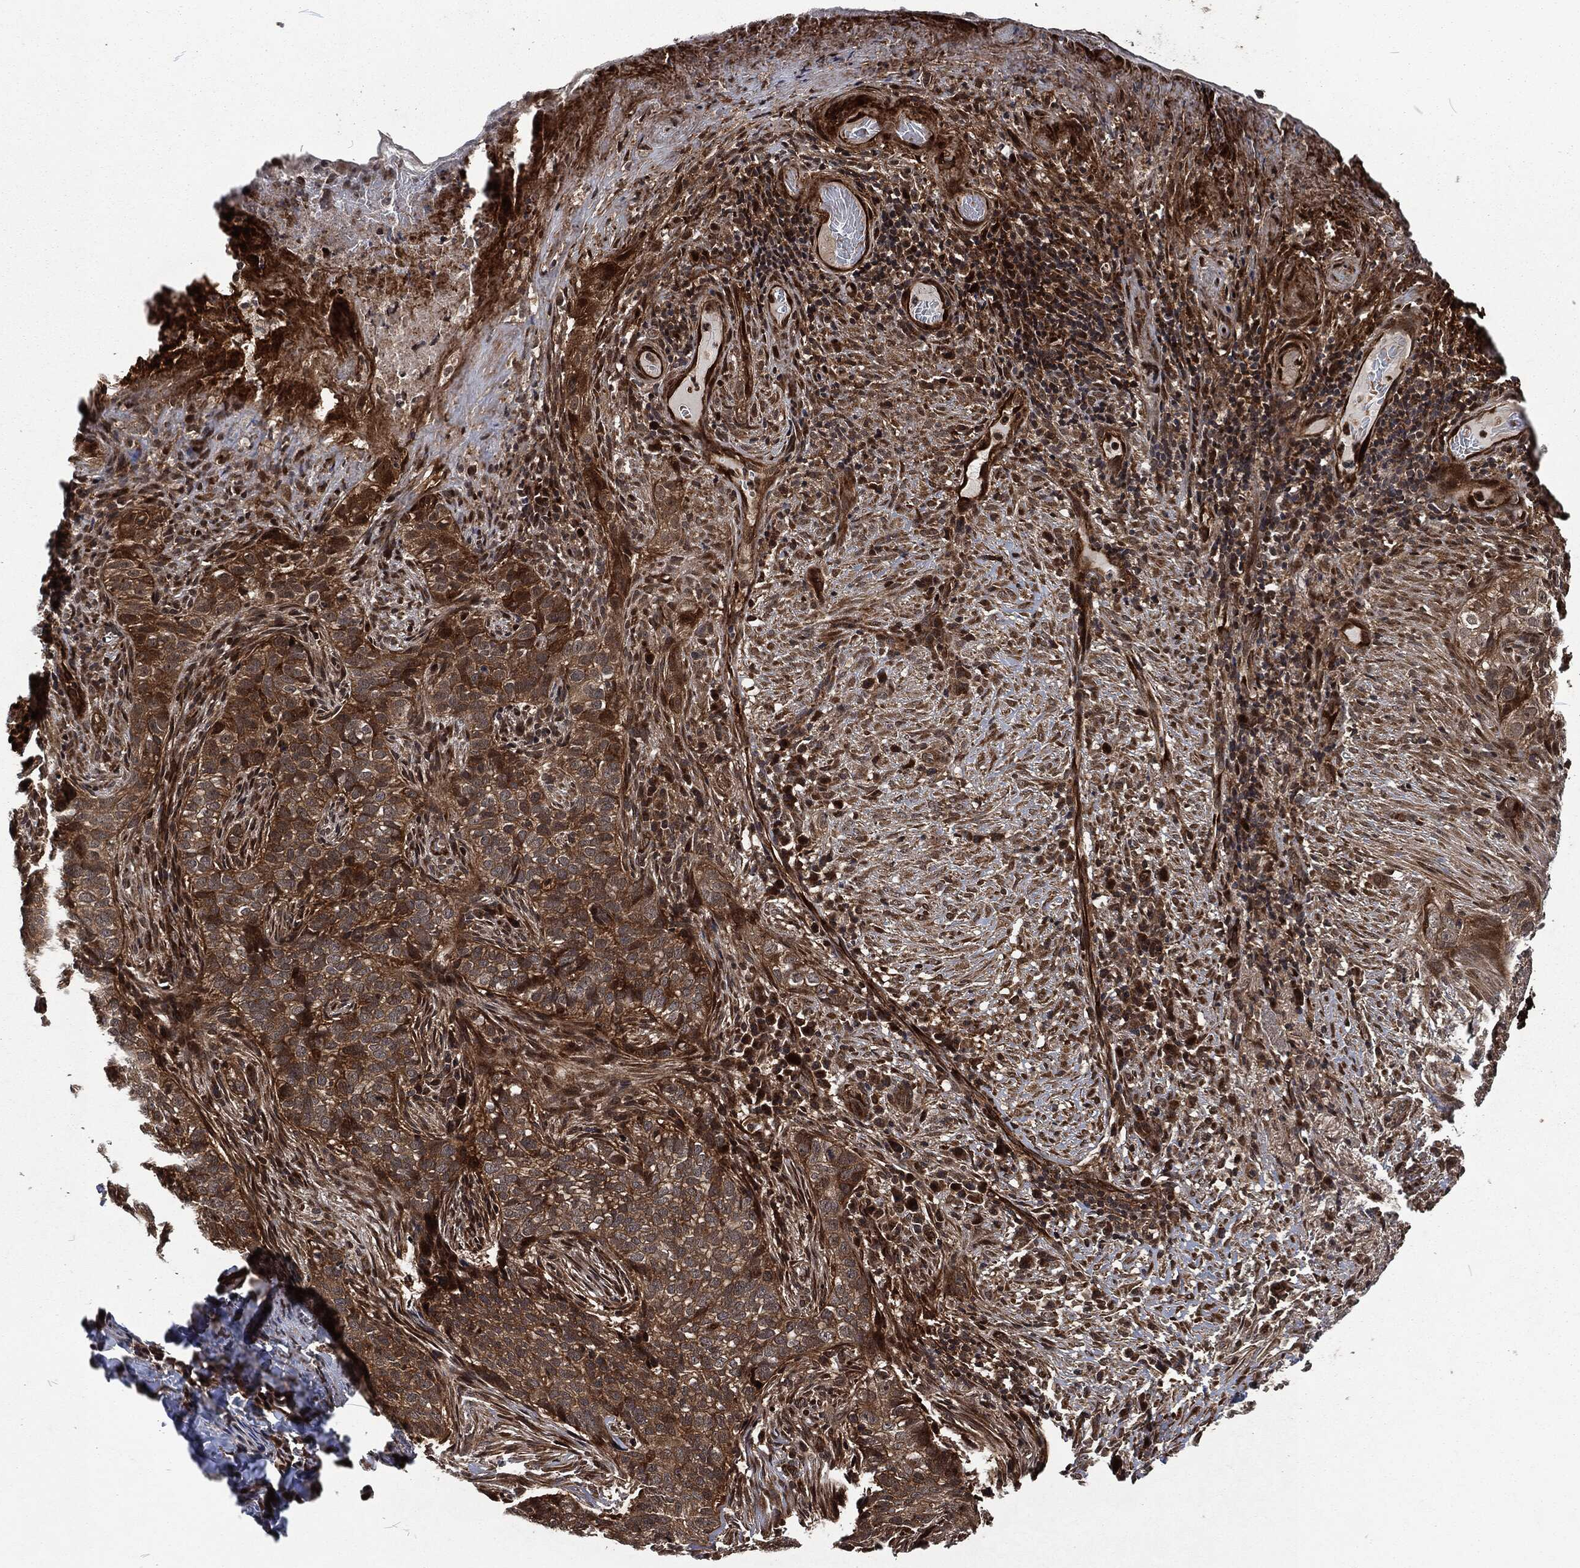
{"staining": {"intensity": "moderate", "quantity": "25%-75%", "location": "cytoplasmic/membranous"}, "tissue": "skin cancer", "cell_type": "Tumor cells", "image_type": "cancer", "snomed": [{"axis": "morphology", "description": "Squamous cell carcinoma, NOS"}, {"axis": "topography", "description": "Skin"}], "caption": "Squamous cell carcinoma (skin) stained for a protein shows moderate cytoplasmic/membranous positivity in tumor cells. Nuclei are stained in blue.", "gene": "CMPK2", "patient": {"sex": "male", "age": 88}}